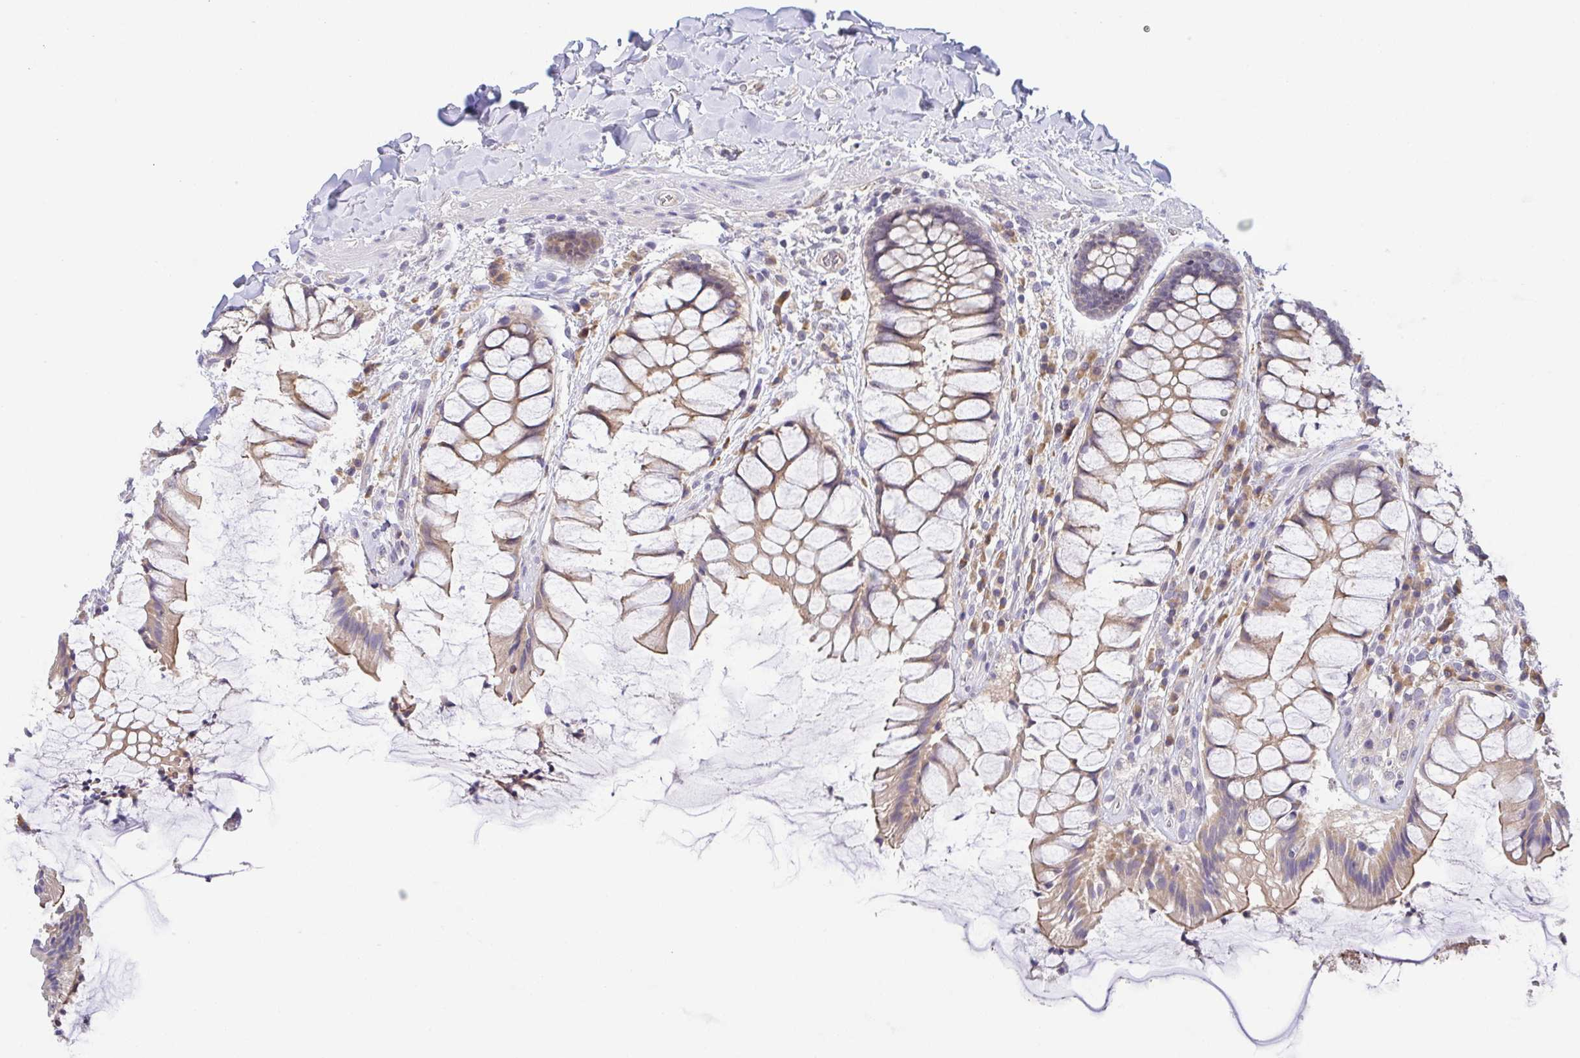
{"staining": {"intensity": "weak", "quantity": ">75%", "location": "cytoplasmic/membranous"}, "tissue": "rectum", "cell_type": "Glandular cells", "image_type": "normal", "snomed": [{"axis": "morphology", "description": "Normal tissue, NOS"}, {"axis": "topography", "description": "Rectum"}], "caption": "Unremarkable rectum displays weak cytoplasmic/membranous expression in about >75% of glandular cells, visualized by immunohistochemistry.", "gene": "BCL2L1", "patient": {"sex": "female", "age": 58}}